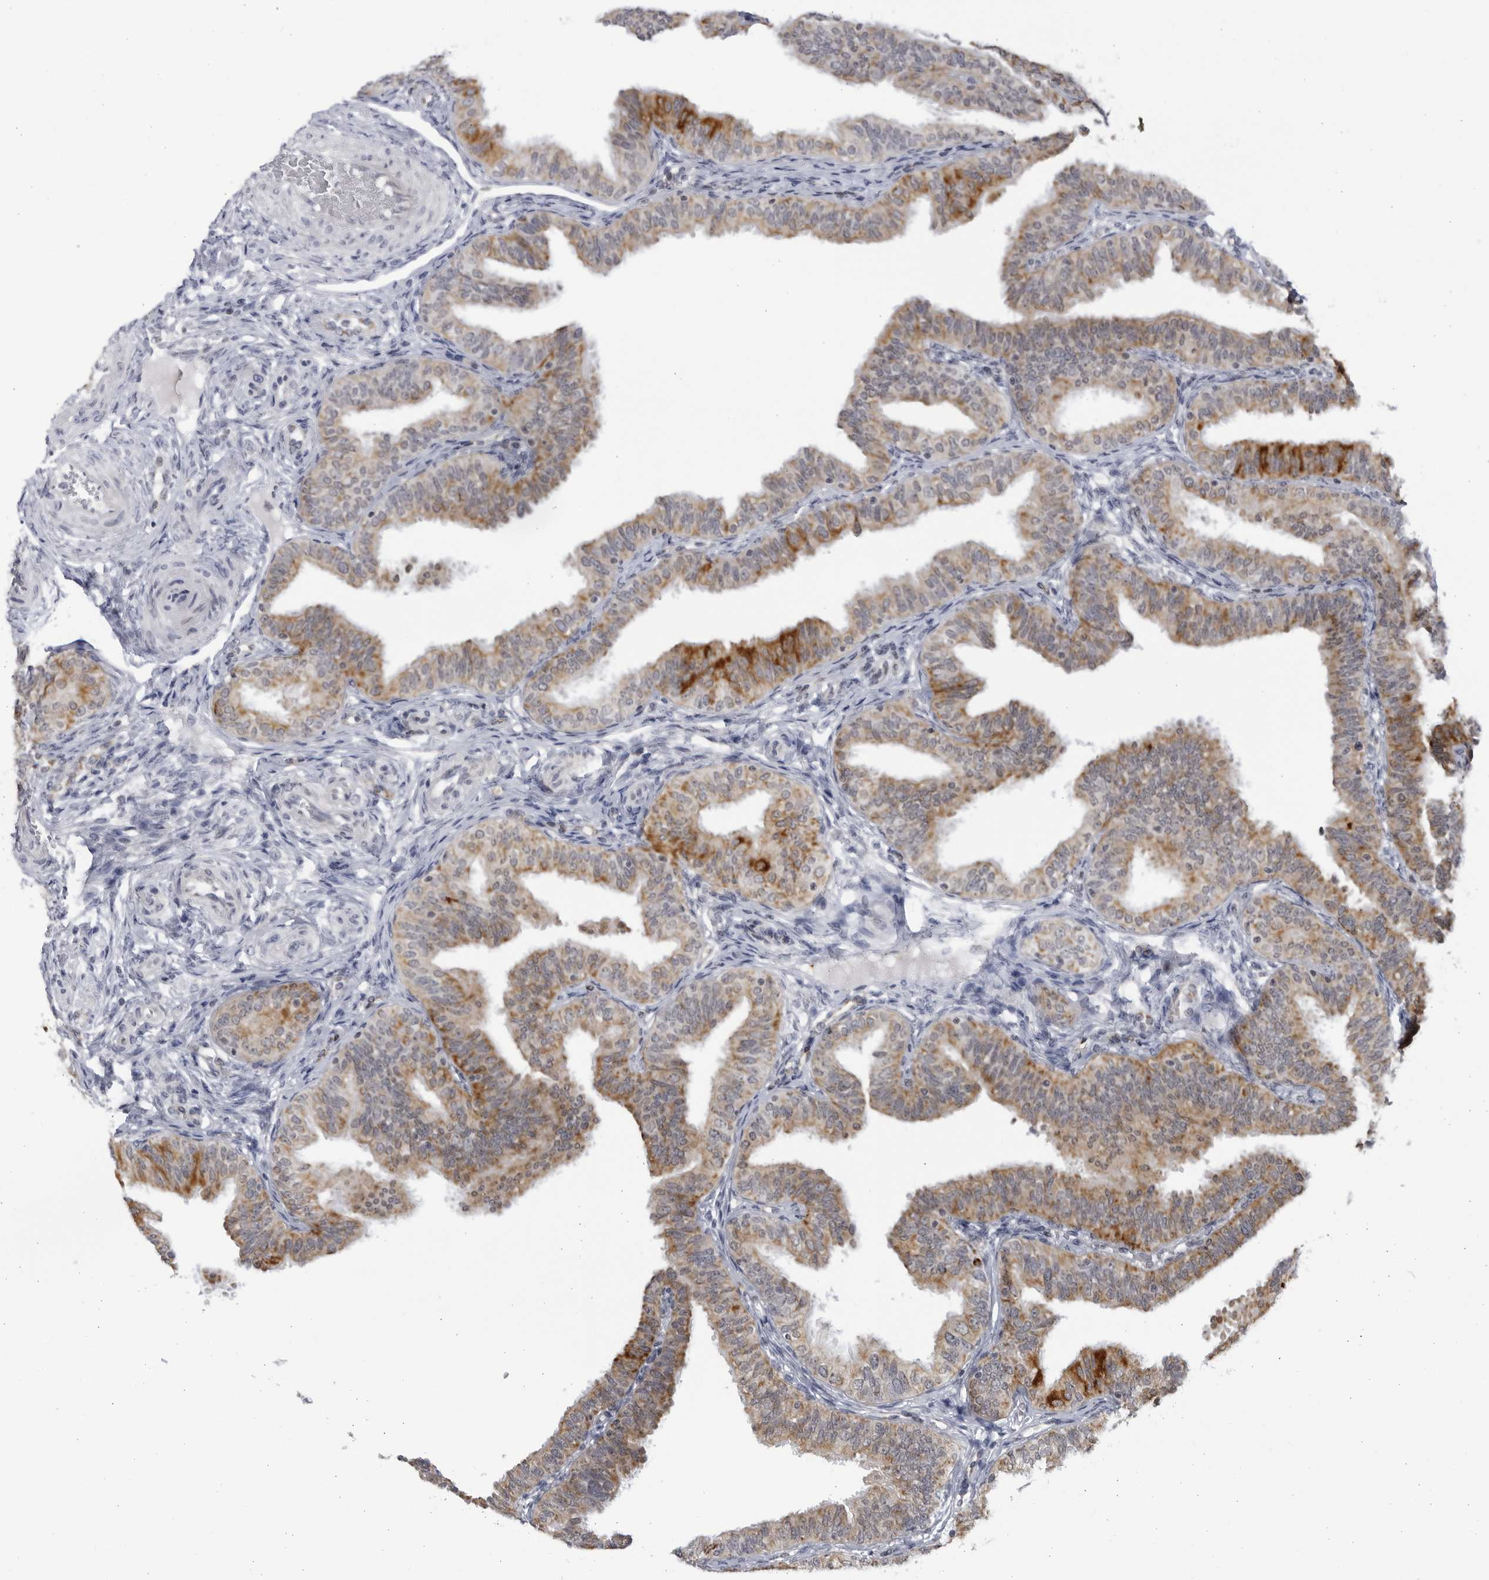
{"staining": {"intensity": "moderate", "quantity": ">75%", "location": "cytoplasmic/membranous"}, "tissue": "fallopian tube", "cell_type": "Glandular cells", "image_type": "normal", "snomed": [{"axis": "morphology", "description": "Normal tissue, NOS"}, {"axis": "topography", "description": "Fallopian tube"}], "caption": "About >75% of glandular cells in normal fallopian tube demonstrate moderate cytoplasmic/membranous protein positivity as visualized by brown immunohistochemical staining.", "gene": "SLC25A22", "patient": {"sex": "female", "age": 35}}